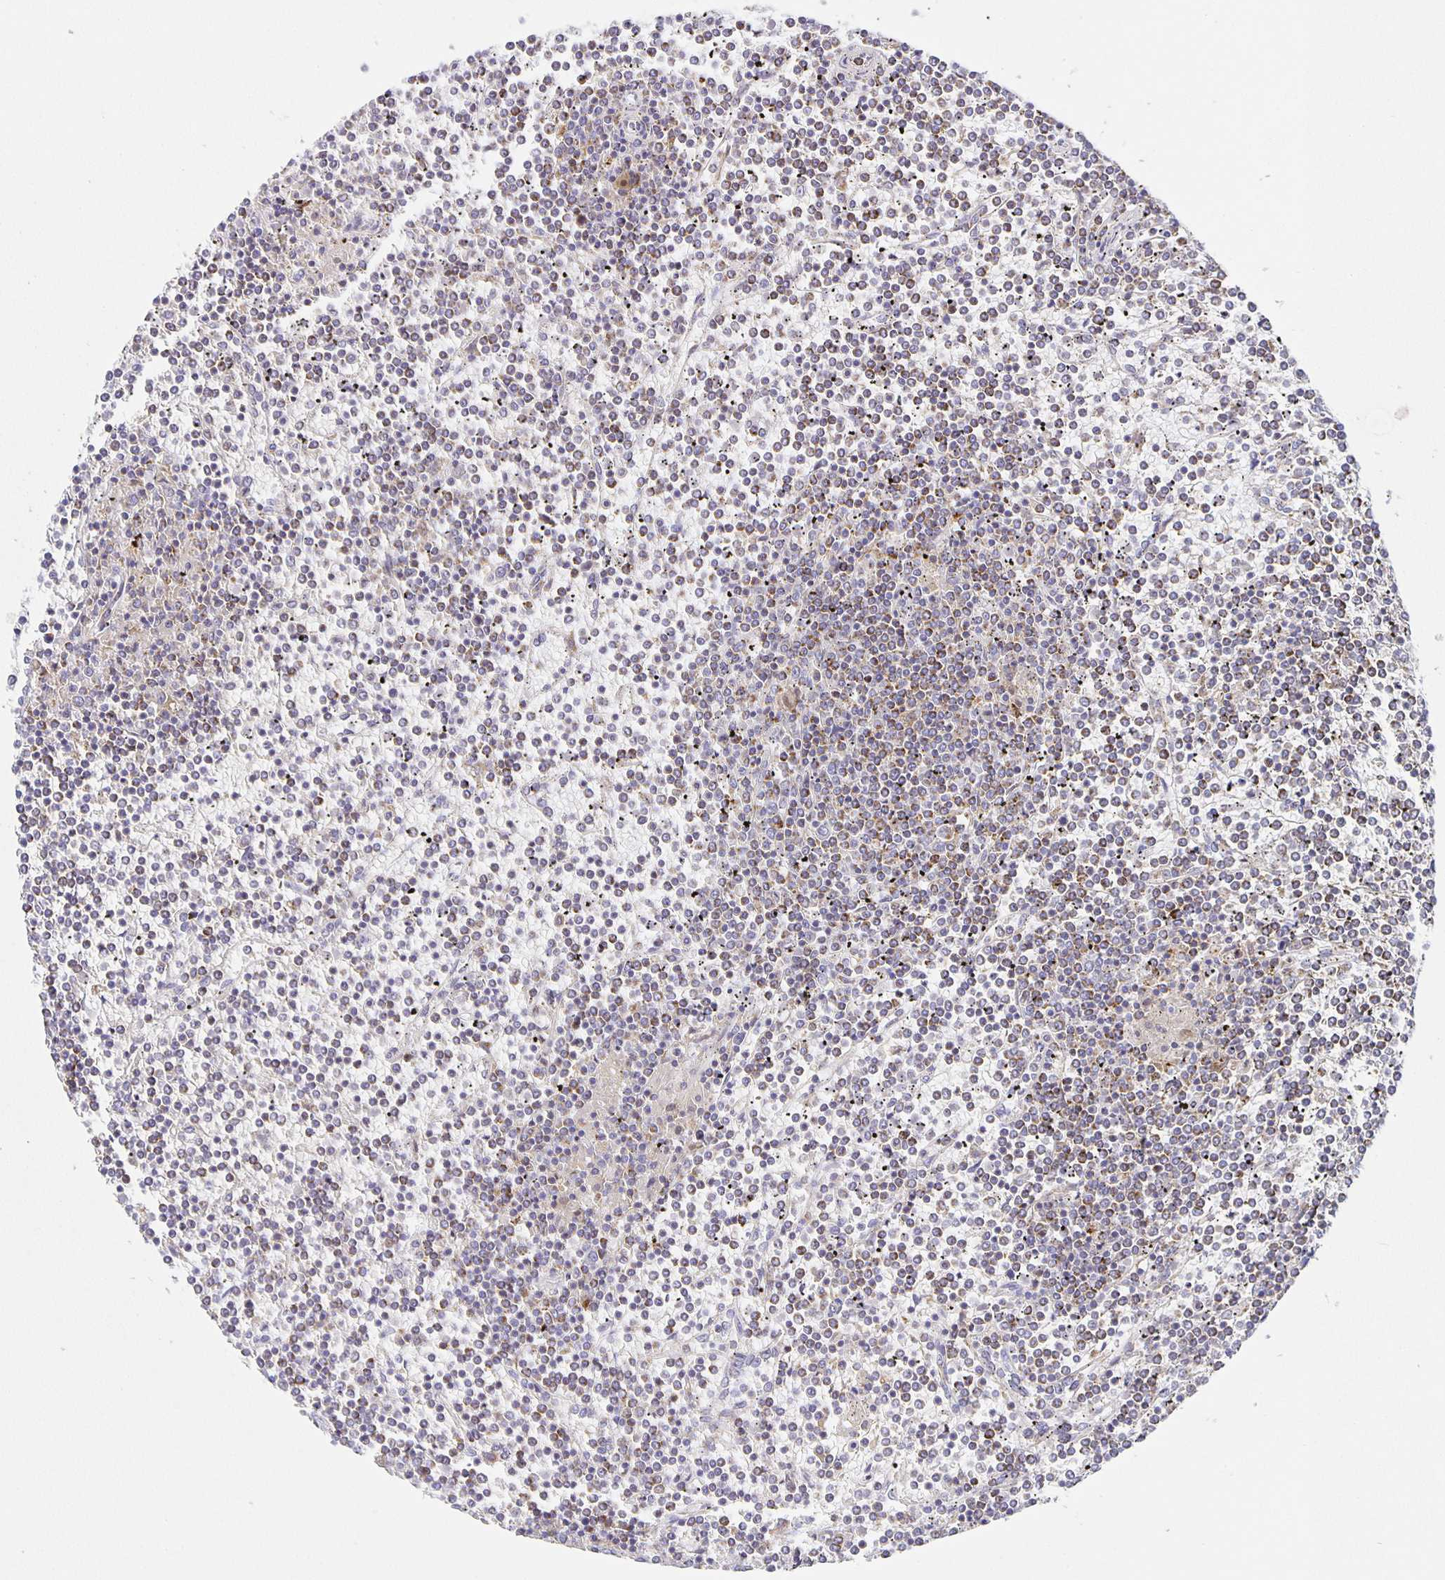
{"staining": {"intensity": "weak", "quantity": "<25%", "location": "cytoplasmic/membranous"}, "tissue": "lymphoma", "cell_type": "Tumor cells", "image_type": "cancer", "snomed": [{"axis": "morphology", "description": "Malignant lymphoma, non-Hodgkin's type, Low grade"}, {"axis": "topography", "description": "Spleen"}], "caption": "This is an immunohistochemistry (IHC) micrograph of human low-grade malignant lymphoma, non-Hodgkin's type. There is no positivity in tumor cells.", "gene": "FLRT3", "patient": {"sex": "female", "age": 19}}